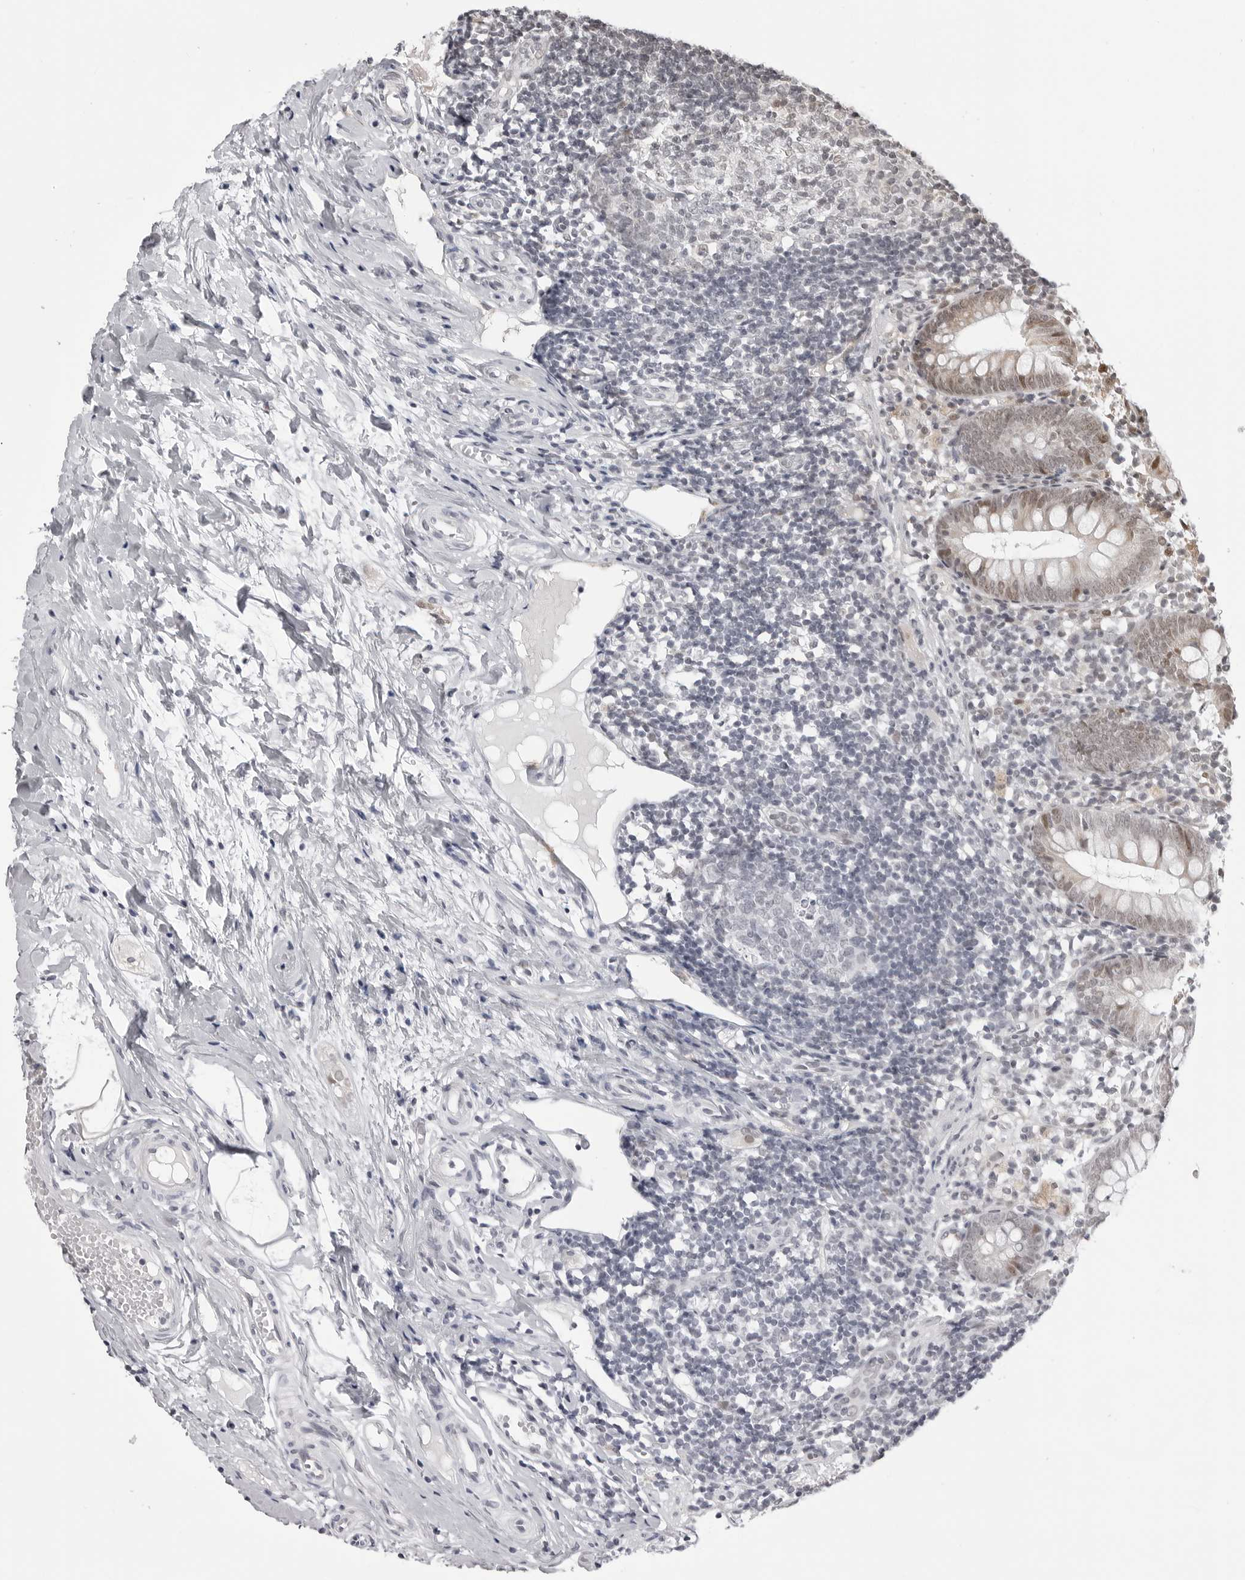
{"staining": {"intensity": "moderate", "quantity": "<25%", "location": "nuclear"}, "tissue": "appendix", "cell_type": "Glandular cells", "image_type": "normal", "snomed": [{"axis": "morphology", "description": "Normal tissue, NOS"}, {"axis": "topography", "description": "Appendix"}], "caption": "Benign appendix displays moderate nuclear expression in approximately <25% of glandular cells.", "gene": "PHF3", "patient": {"sex": "female", "age": 20}}